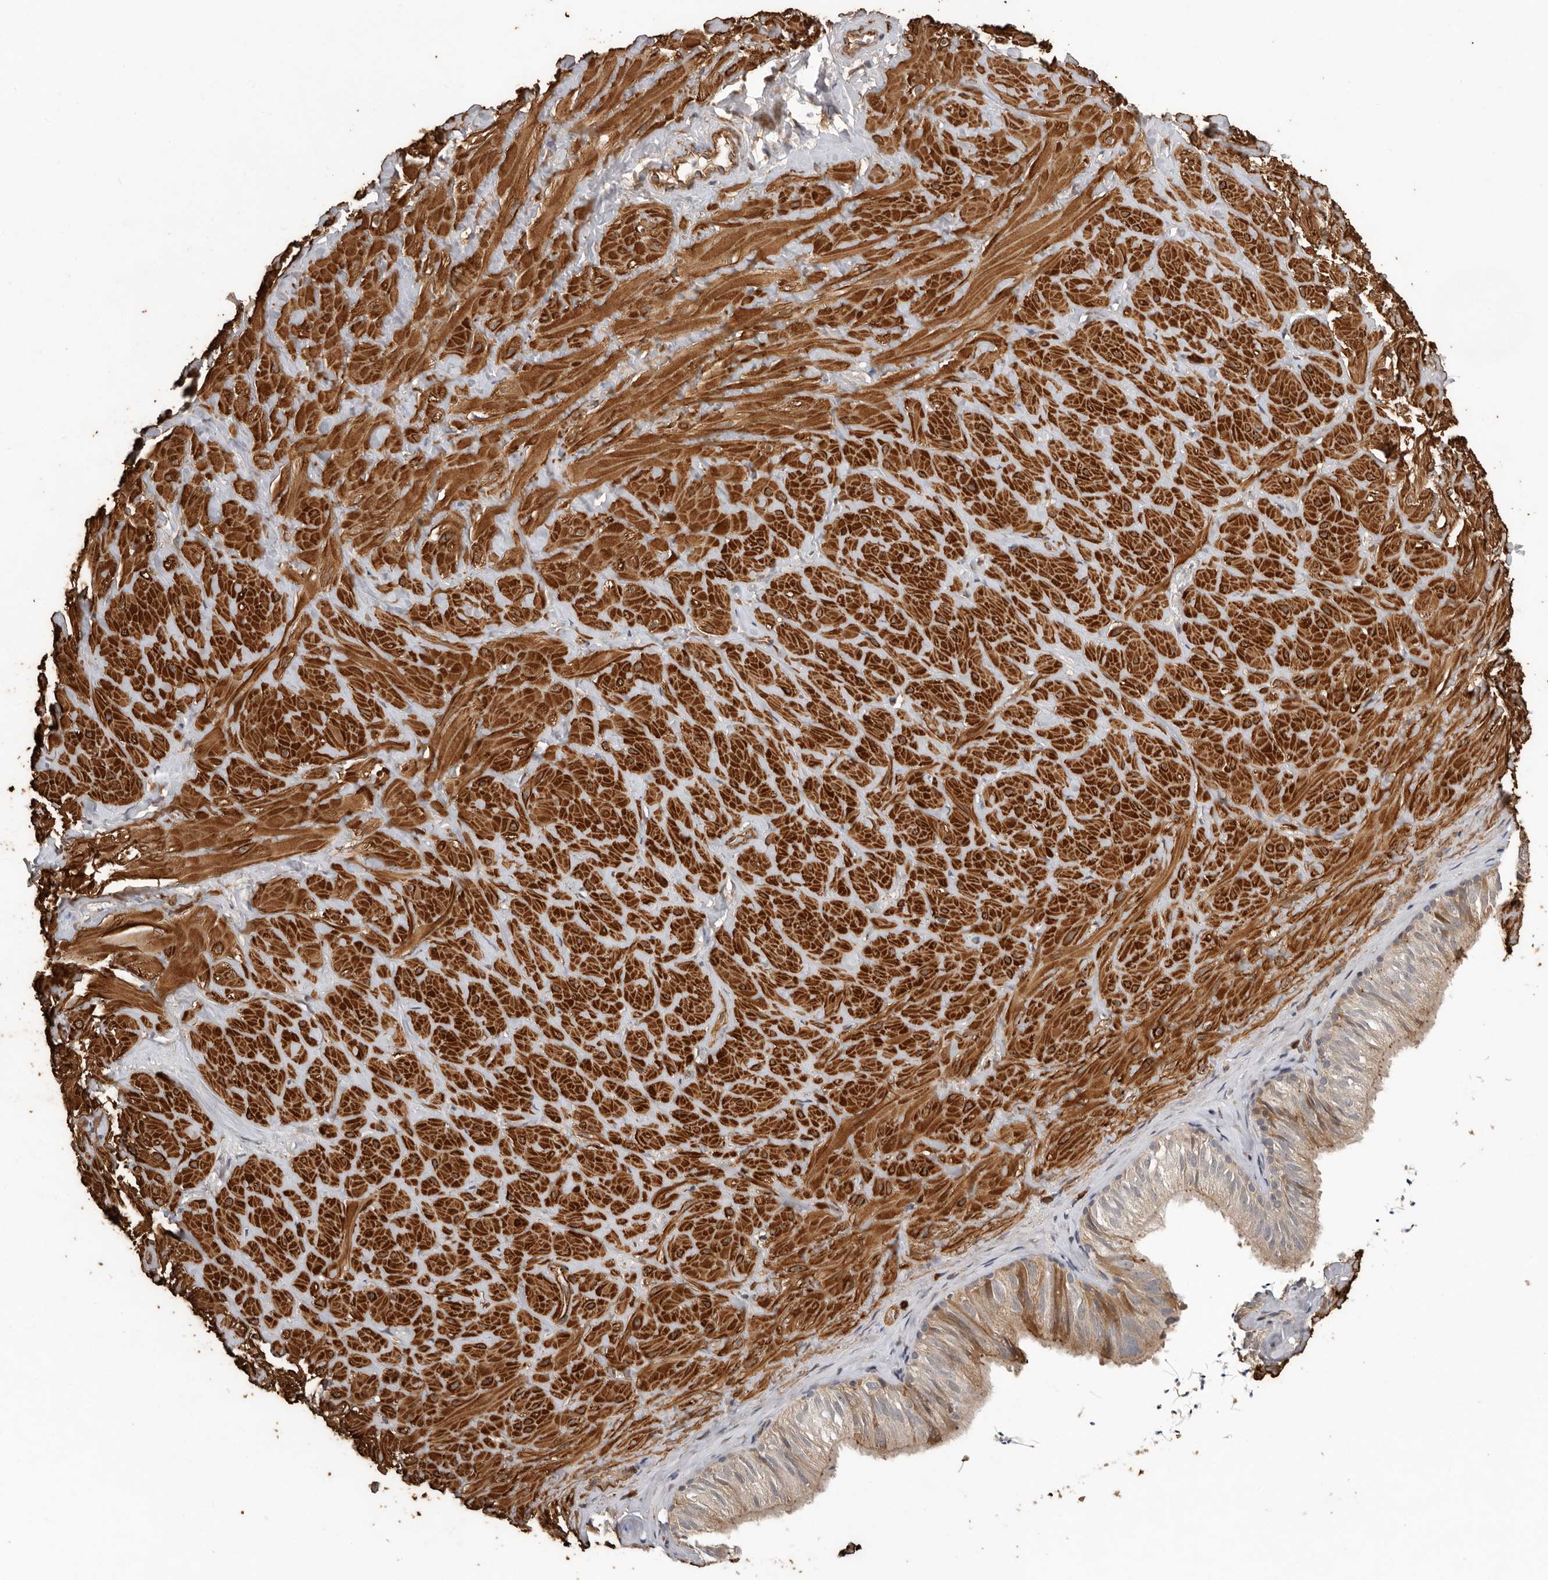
{"staining": {"intensity": "weak", "quantity": ">75%", "location": "cytoplasmic/membranous"}, "tissue": "adipose tissue", "cell_type": "Adipocytes", "image_type": "normal", "snomed": [{"axis": "morphology", "description": "Normal tissue, NOS"}, {"axis": "topography", "description": "Adipose tissue"}, {"axis": "topography", "description": "Vascular tissue"}, {"axis": "topography", "description": "Peripheral nerve tissue"}], "caption": "Protein expression analysis of benign human adipose tissue reveals weak cytoplasmic/membranous staining in about >75% of adipocytes.", "gene": "RNF157", "patient": {"sex": "male", "age": 25}}